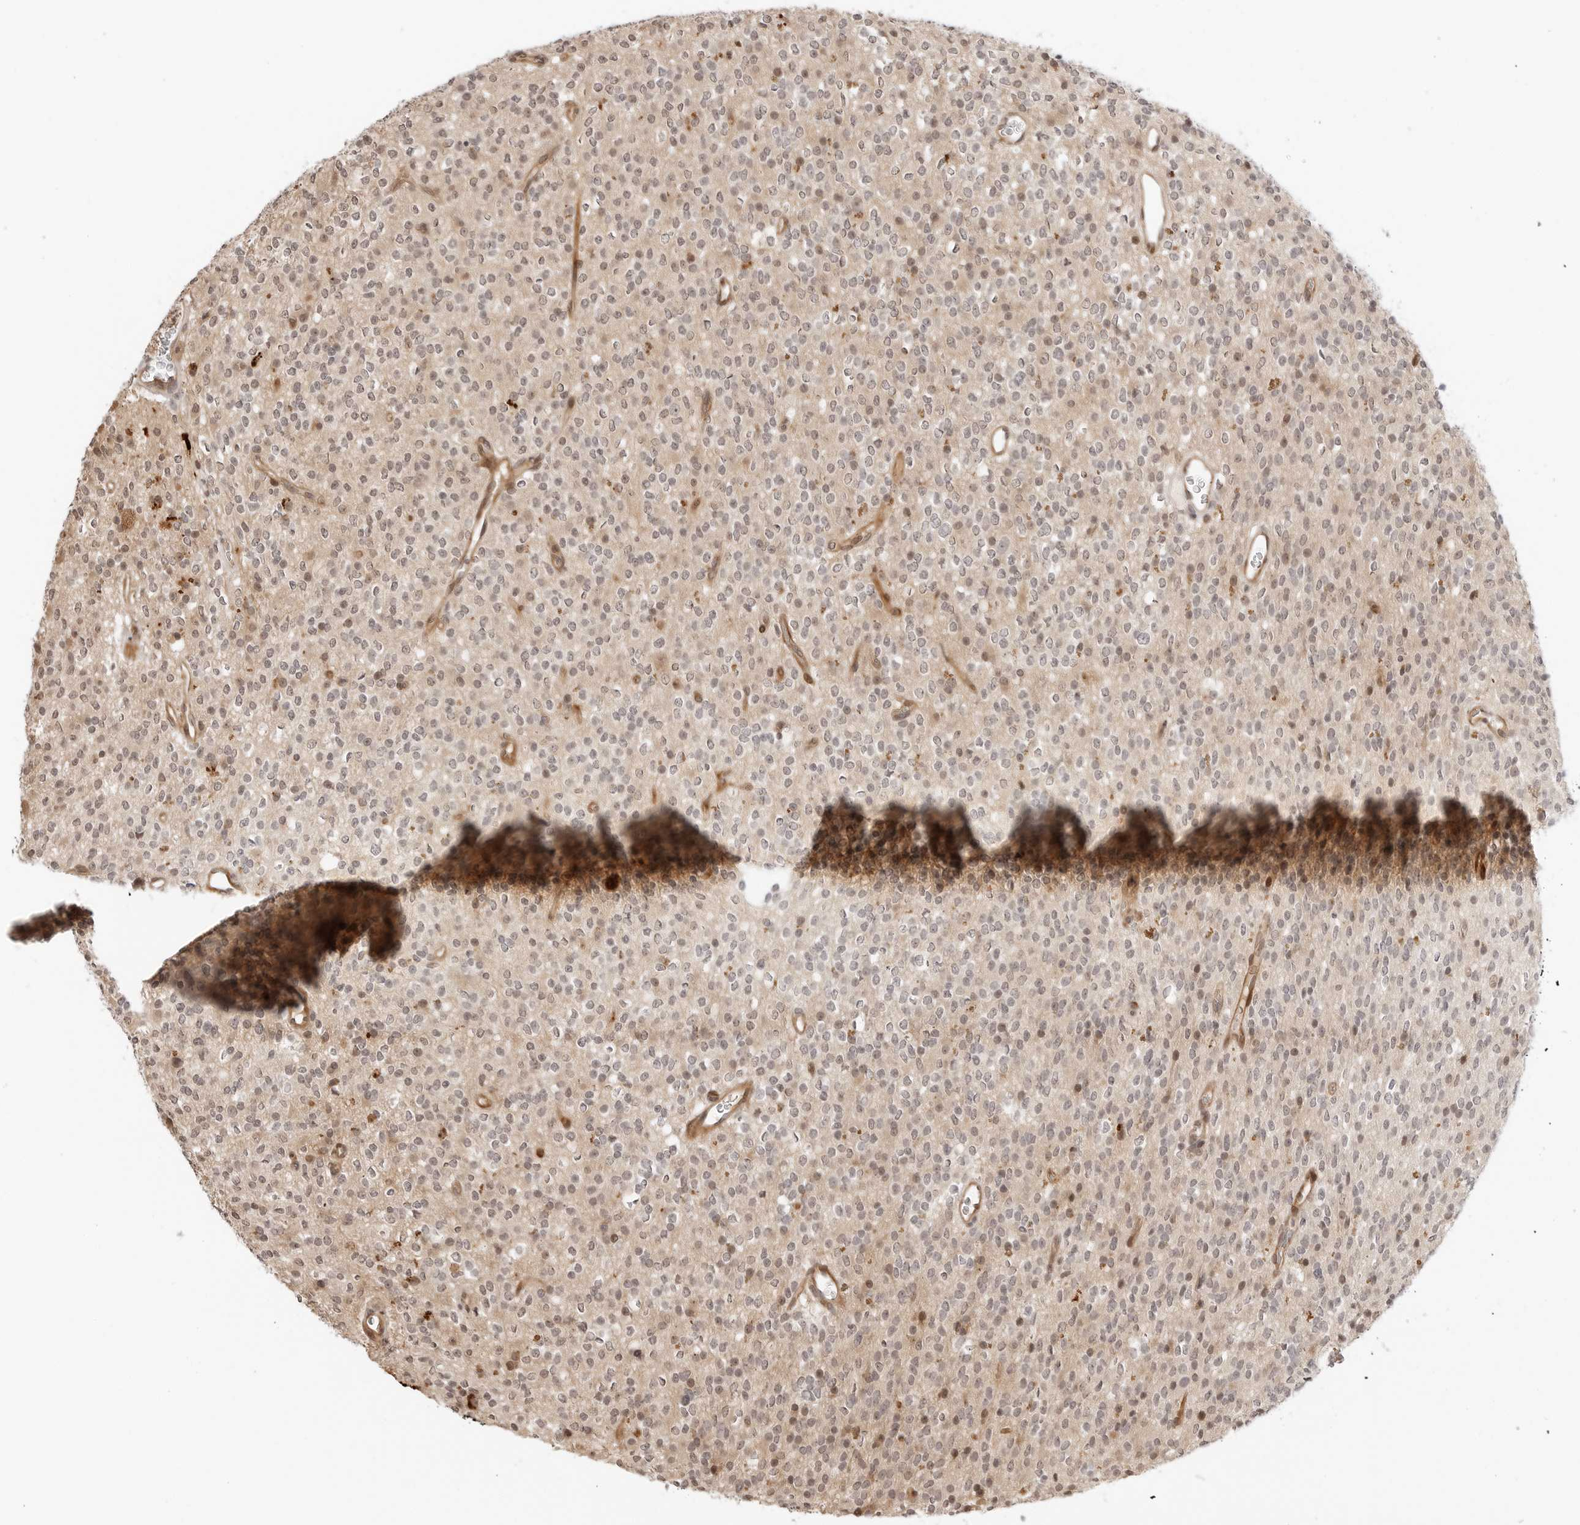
{"staining": {"intensity": "weak", "quantity": "25%-75%", "location": "nuclear"}, "tissue": "glioma", "cell_type": "Tumor cells", "image_type": "cancer", "snomed": [{"axis": "morphology", "description": "Glioma, malignant, High grade"}, {"axis": "topography", "description": "Brain"}], "caption": "Immunohistochemical staining of human malignant glioma (high-grade) reveals low levels of weak nuclear expression in approximately 25%-75% of tumor cells.", "gene": "GEM", "patient": {"sex": "male", "age": 34}}